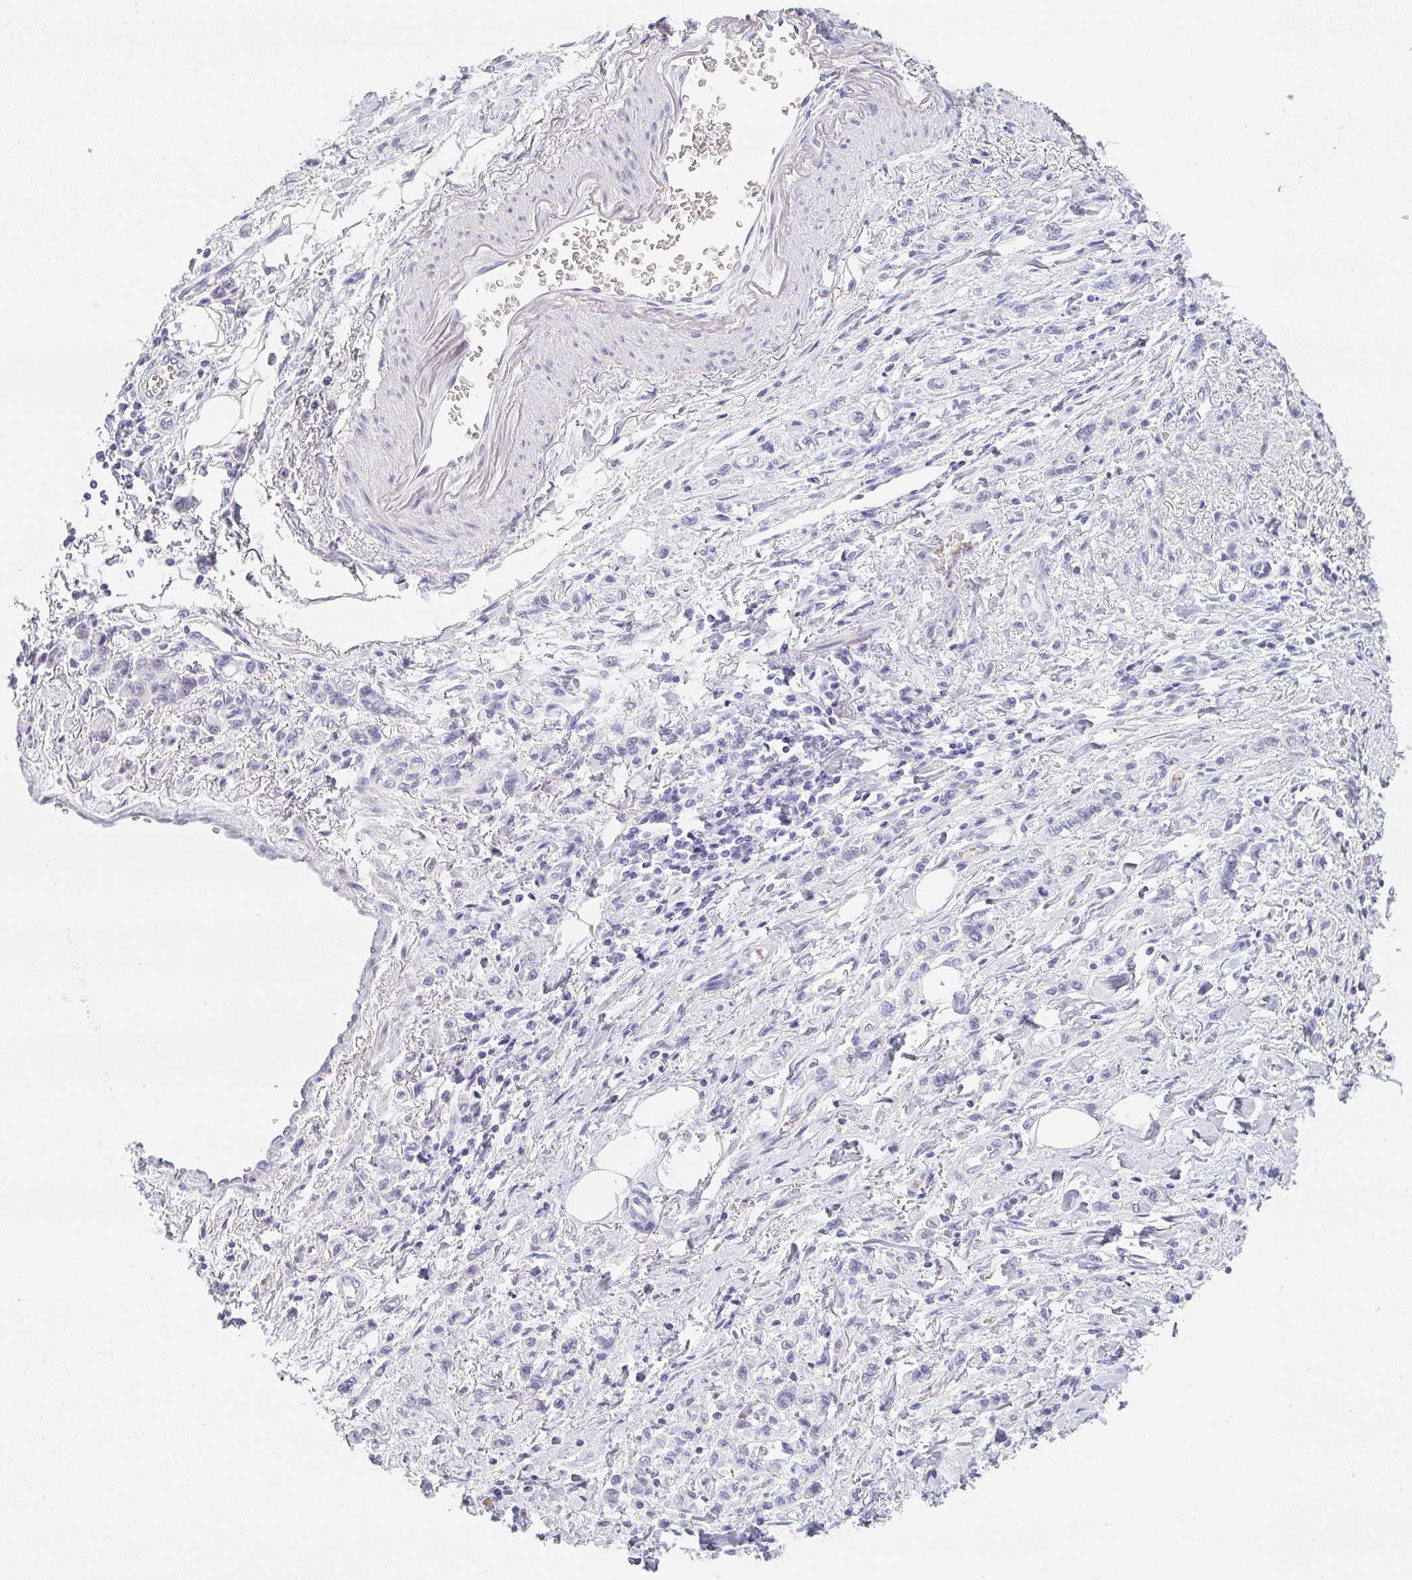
{"staining": {"intensity": "negative", "quantity": "none", "location": "none"}, "tissue": "stomach cancer", "cell_type": "Tumor cells", "image_type": "cancer", "snomed": [{"axis": "morphology", "description": "Adenocarcinoma, NOS"}, {"axis": "topography", "description": "Stomach"}], "caption": "An immunohistochemistry image of stomach adenocarcinoma is shown. There is no staining in tumor cells of stomach adenocarcinoma.", "gene": "NEU2", "patient": {"sex": "male", "age": 77}}